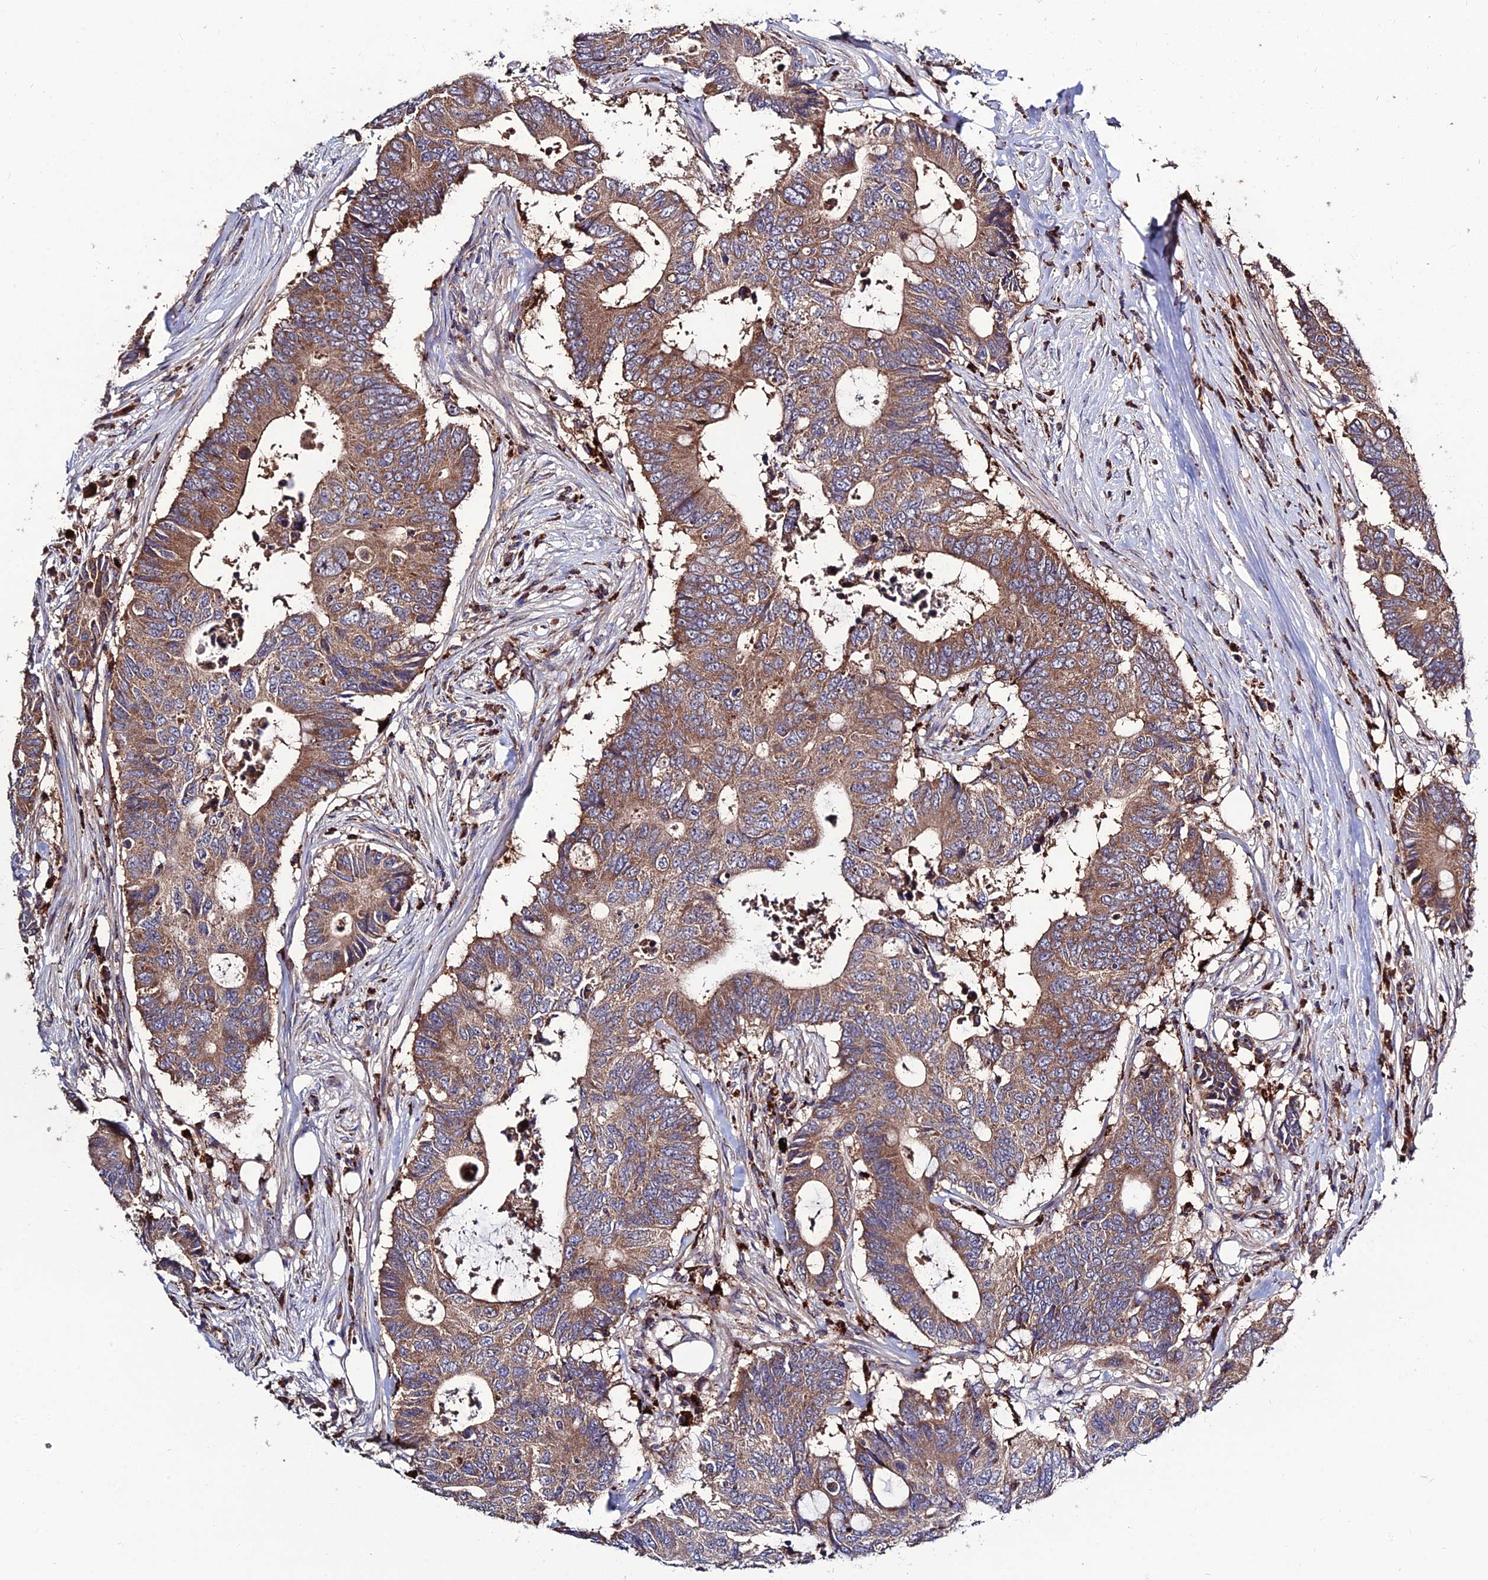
{"staining": {"intensity": "moderate", "quantity": ">75%", "location": "cytoplasmic/membranous"}, "tissue": "colorectal cancer", "cell_type": "Tumor cells", "image_type": "cancer", "snomed": [{"axis": "morphology", "description": "Adenocarcinoma, NOS"}, {"axis": "topography", "description": "Colon"}], "caption": "Immunohistochemical staining of human colorectal cancer (adenocarcinoma) reveals moderate cytoplasmic/membranous protein staining in about >75% of tumor cells.", "gene": "RIC8B", "patient": {"sex": "male", "age": 71}}